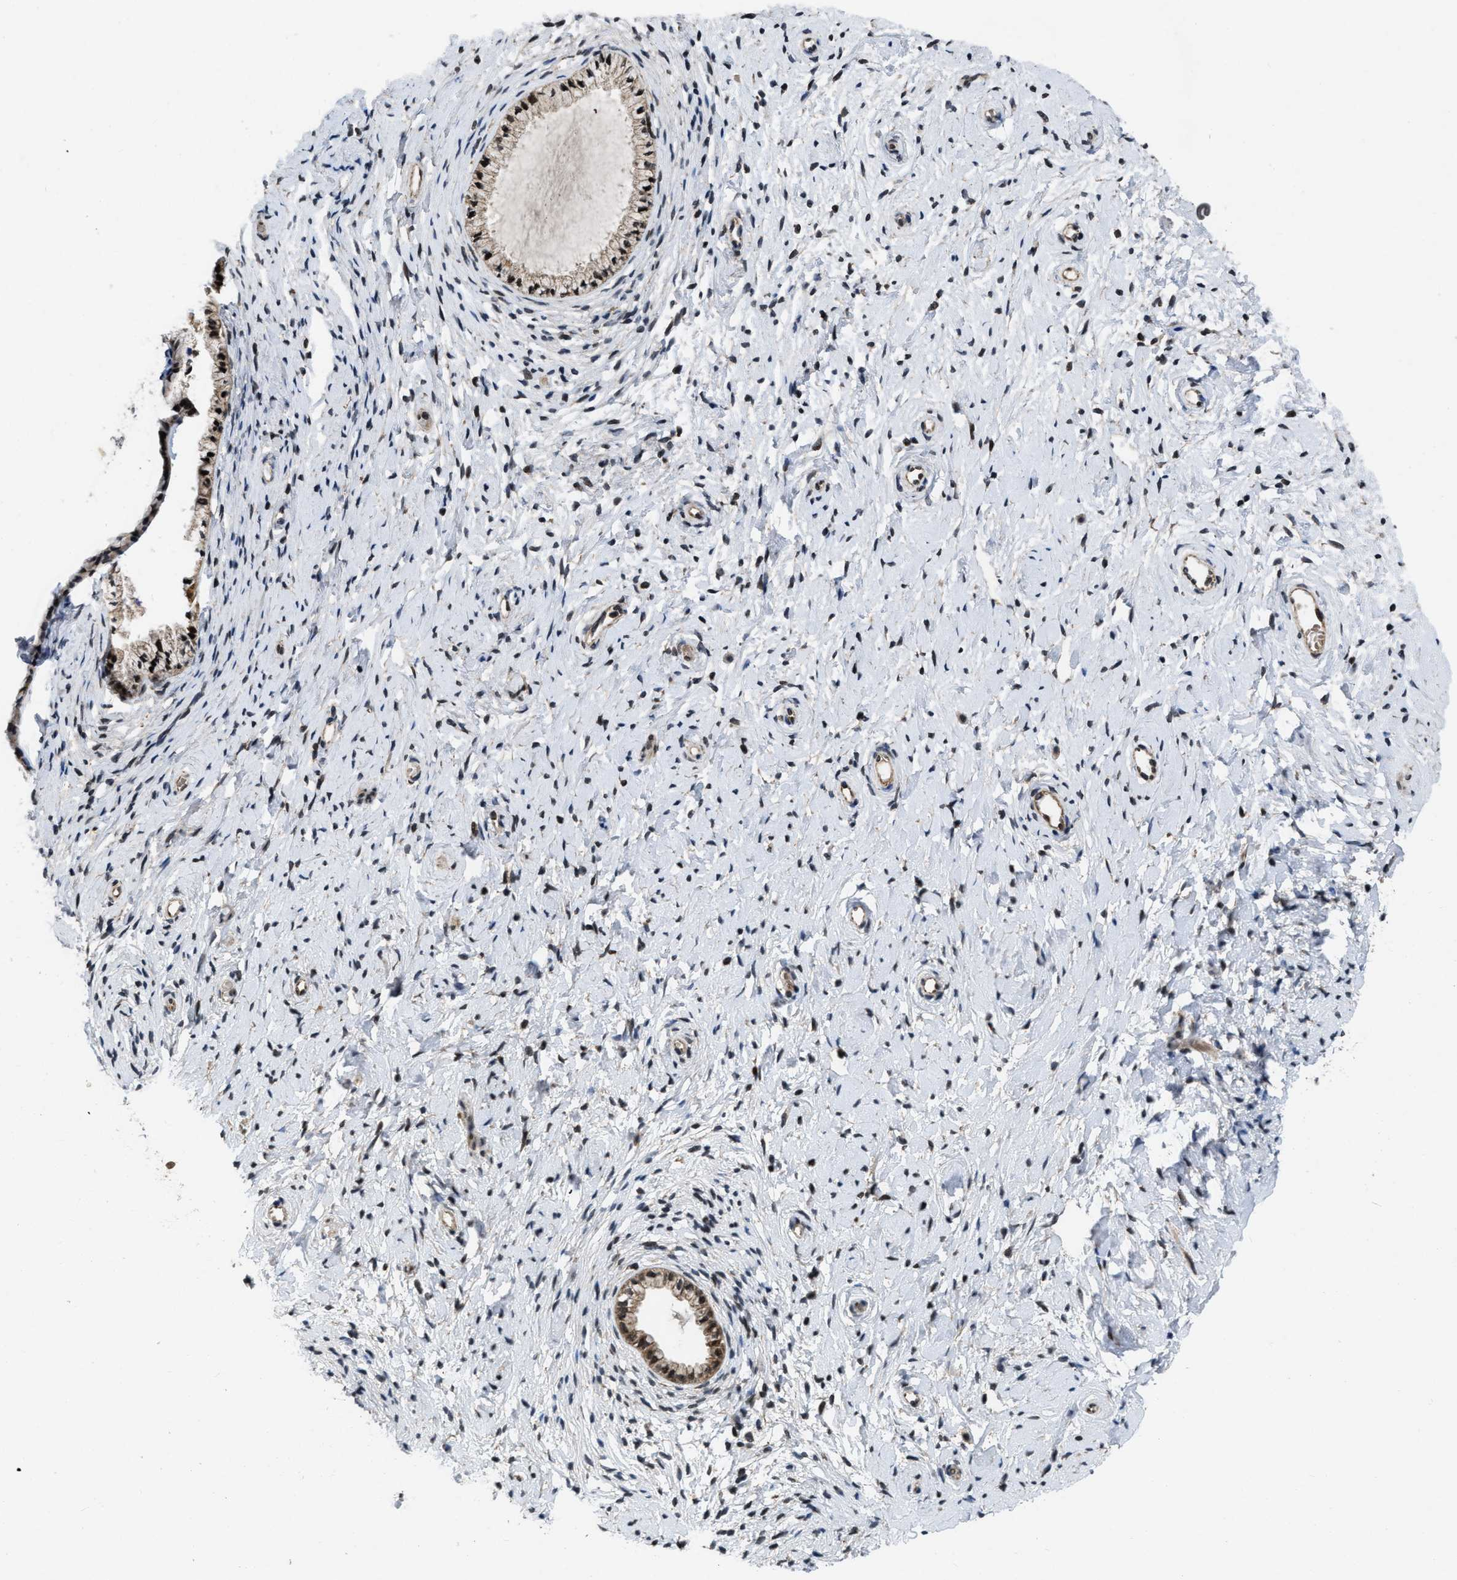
{"staining": {"intensity": "moderate", "quantity": ">75%", "location": "cytoplasmic/membranous,nuclear"}, "tissue": "cervix", "cell_type": "Glandular cells", "image_type": "normal", "snomed": [{"axis": "morphology", "description": "Normal tissue, NOS"}, {"axis": "topography", "description": "Cervix"}], "caption": "Protein analysis of normal cervix displays moderate cytoplasmic/membranous,nuclear positivity in approximately >75% of glandular cells. (DAB (3,3'-diaminobenzidine) IHC with brightfield microscopy, high magnification).", "gene": "ZNHIT1", "patient": {"sex": "female", "age": 72}}